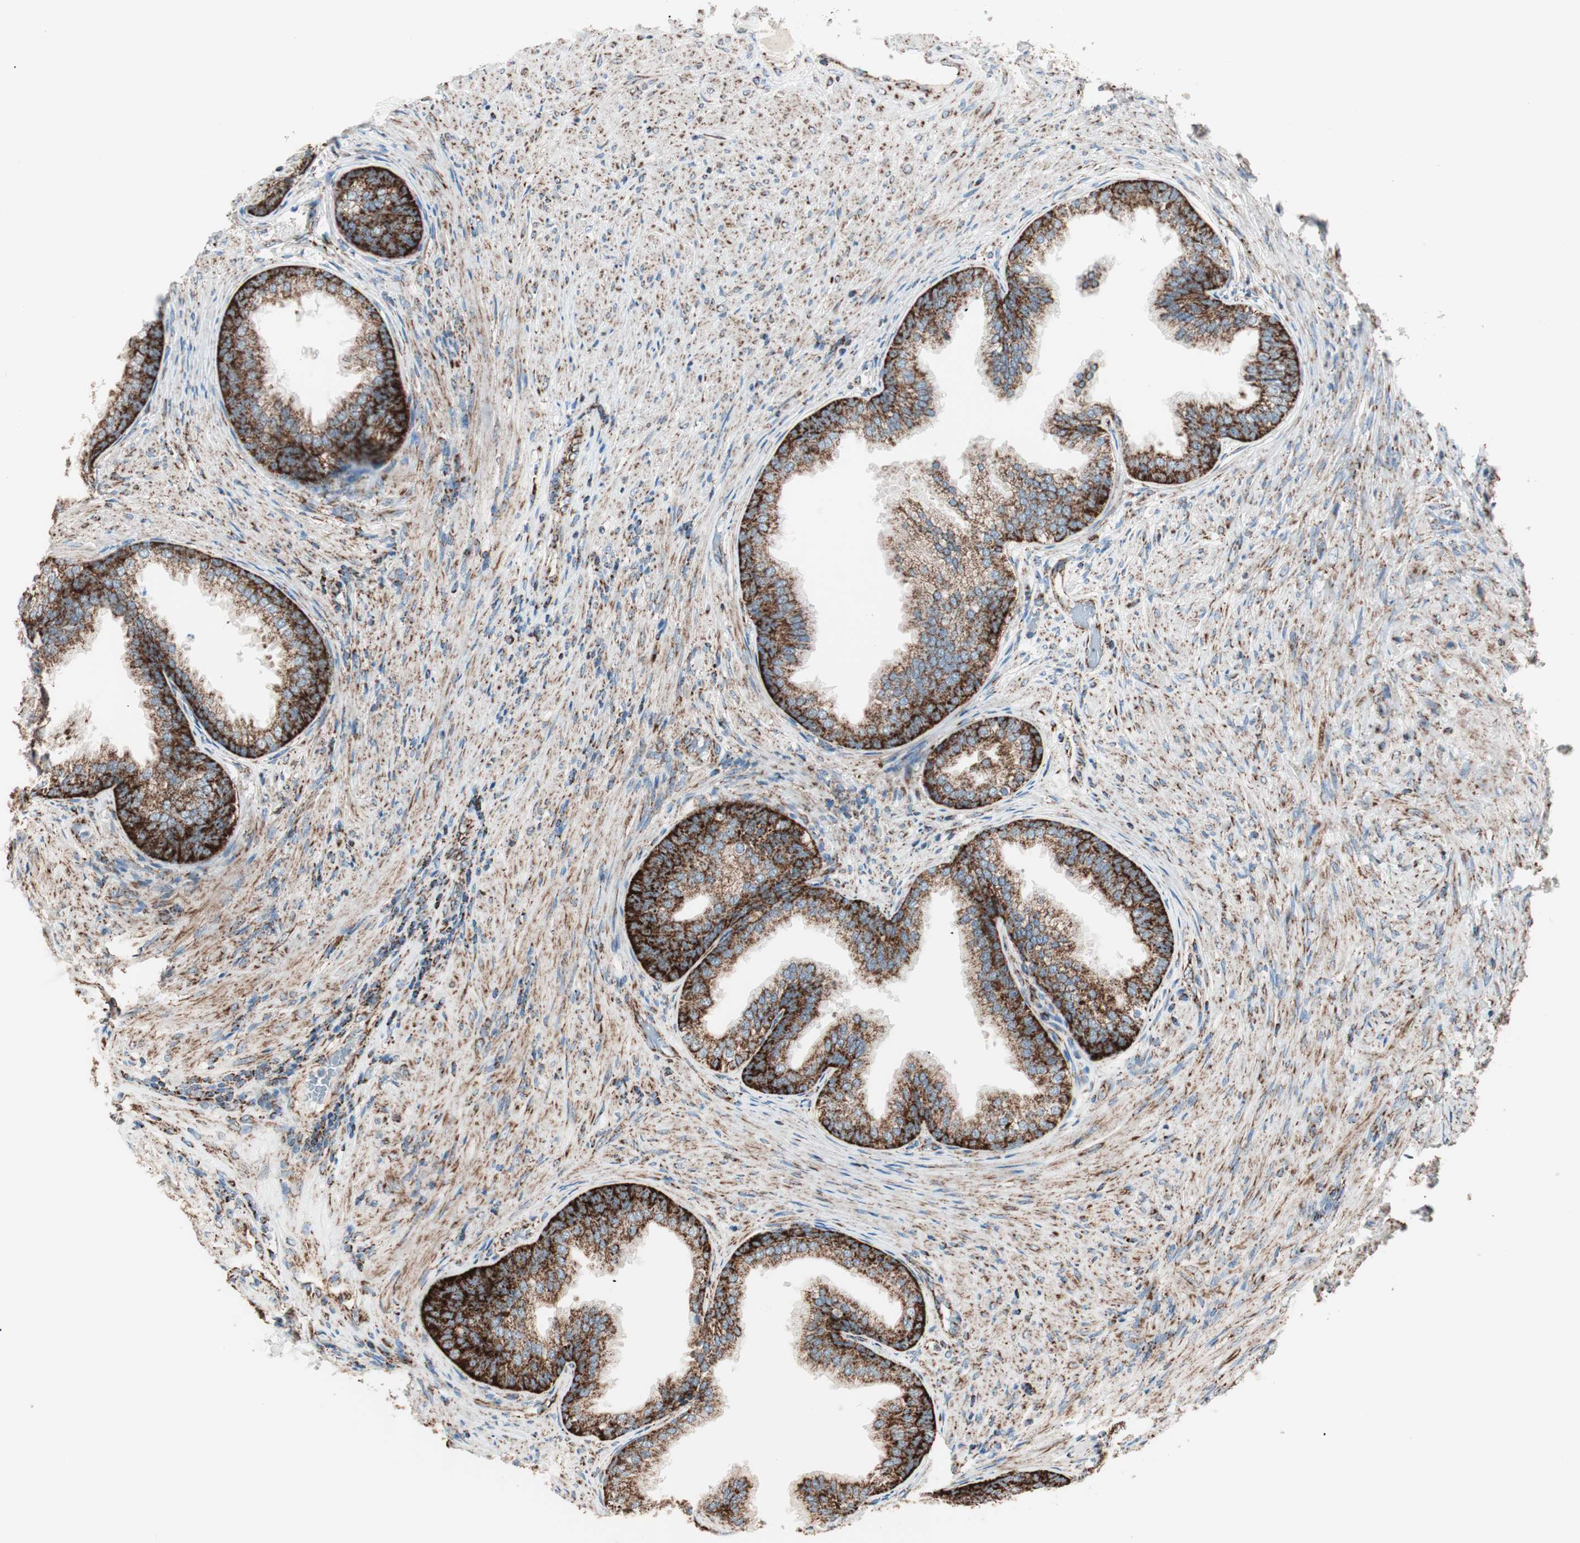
{"staining": {"intensity": "strong", "quantity": ">75%", "location": "cytoplasmic/membranous"}, "tissue": "prostate", "cell_type": "Glandular cells", "image_type": "normal", "snomed": [{"axis": "morphology", "description": "Normal tissue, NOS"}, {"axis": "topography", "description": "Prostate"}], "caption": "Prostate stained with a brown dye demonstrates strong cytoplasmic/membranous positive staining in about >75% of glandular cells.", "gene": "TOMM22", "patient": {"sex": "male", "age": 76}}